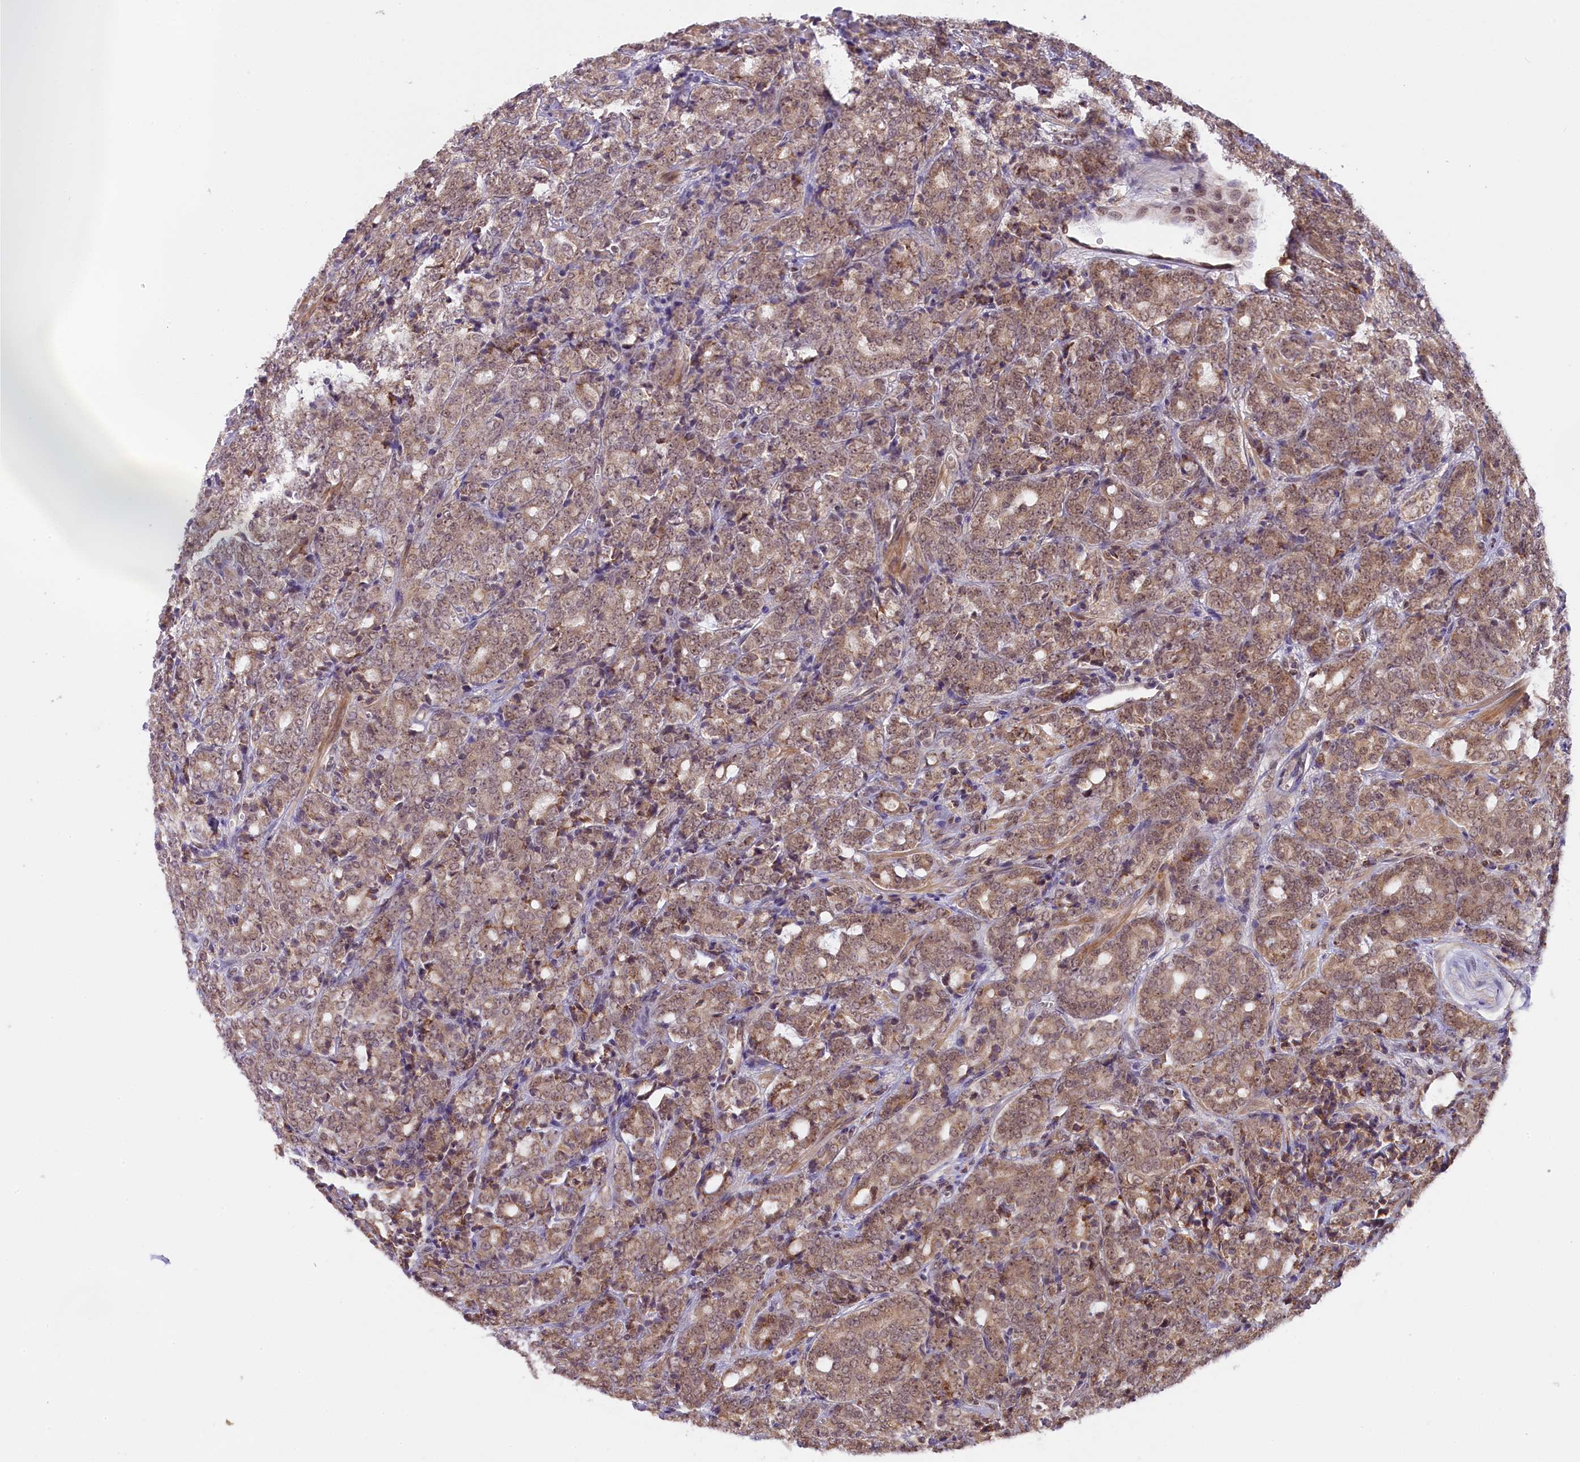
{"staining": {"intensity": "moderate", "quantity": ">75%", "location": "cytoplasmic/membranous,nuclear"}, "tissue": "prostate cancer", "cell_type": "Tumor cells", "image_type": "cancer", "snomed": [{"axis": "morphology", "description": "Adenocarcinoma, High grade"}, {"axis": "topography", "description": "Prostate"}], "caption": "IHC histopathology image of neoplastic tissue: prostate adenocarcinoma (high-grade) stained using IHC displays medium levels of moderate protein expression localized specifically in the cytoplasmic/membranous and nuclear of tumor cells, appearing as a cytoplasmic/membranous and nuclear brown color.", "gene": "CARD8", "patient": {"sex": "male", "age": 62}}